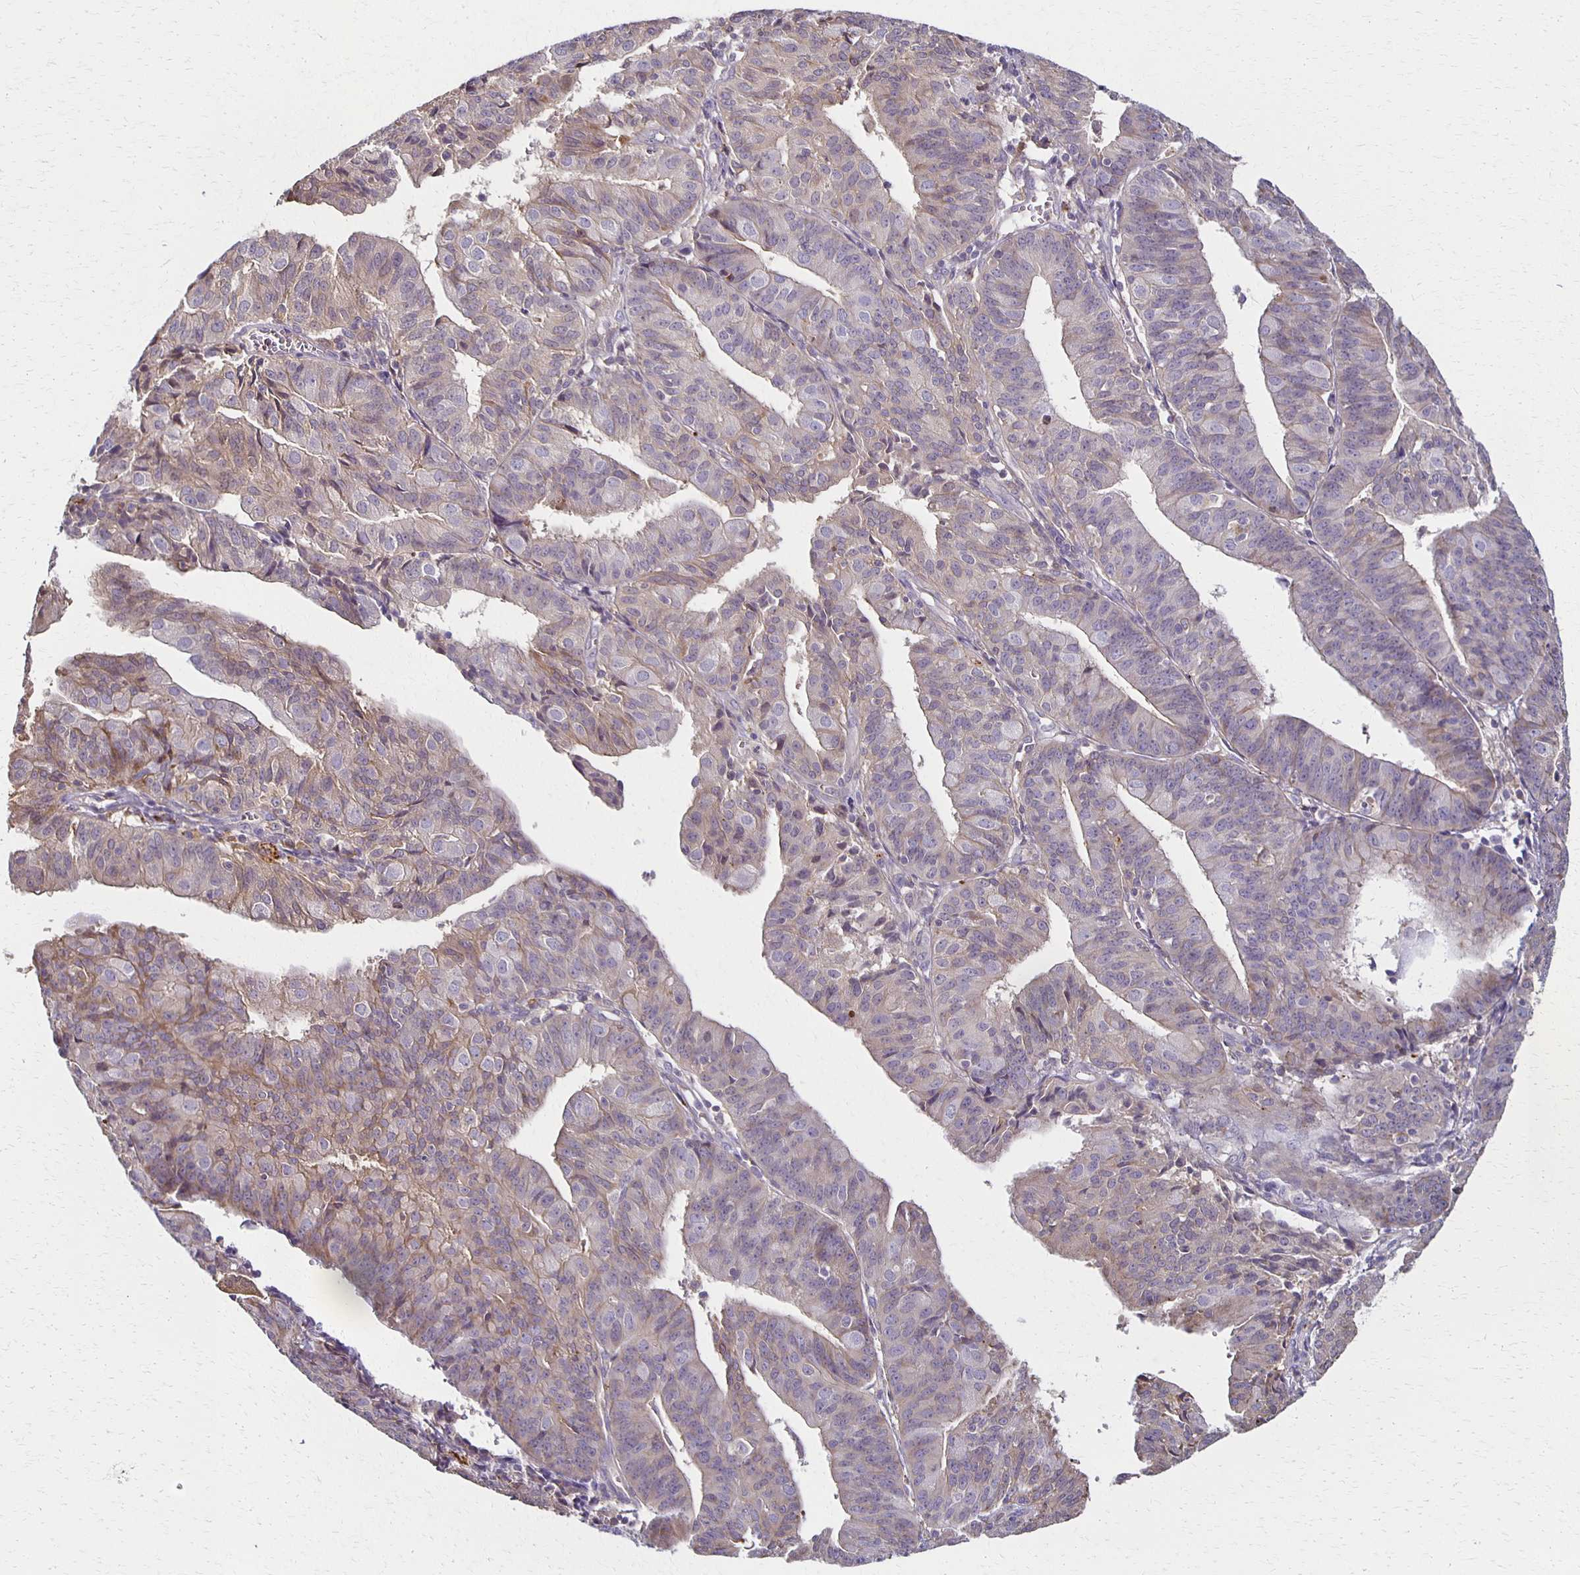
{"staining": {"intensity": "weak", "quantity": "<25%", "location": "cytoplasmic/membranous"}, "tissue": "endometrial cancer", "cell_type": "Tumor cells", "image_type": "cancer", "snomed": [{"axis": "morphology", "description": "Adenocarcinoma, NOS"}, {"axis": "topography", "description": "Endometrium"}], "caption": "This is an immunohistochemistry image of human adenocarcinoma (endometrial). There is no positivity in tumor cells.", "gene": "GPX4", "patient": {"sex": "female", "age": 56}}